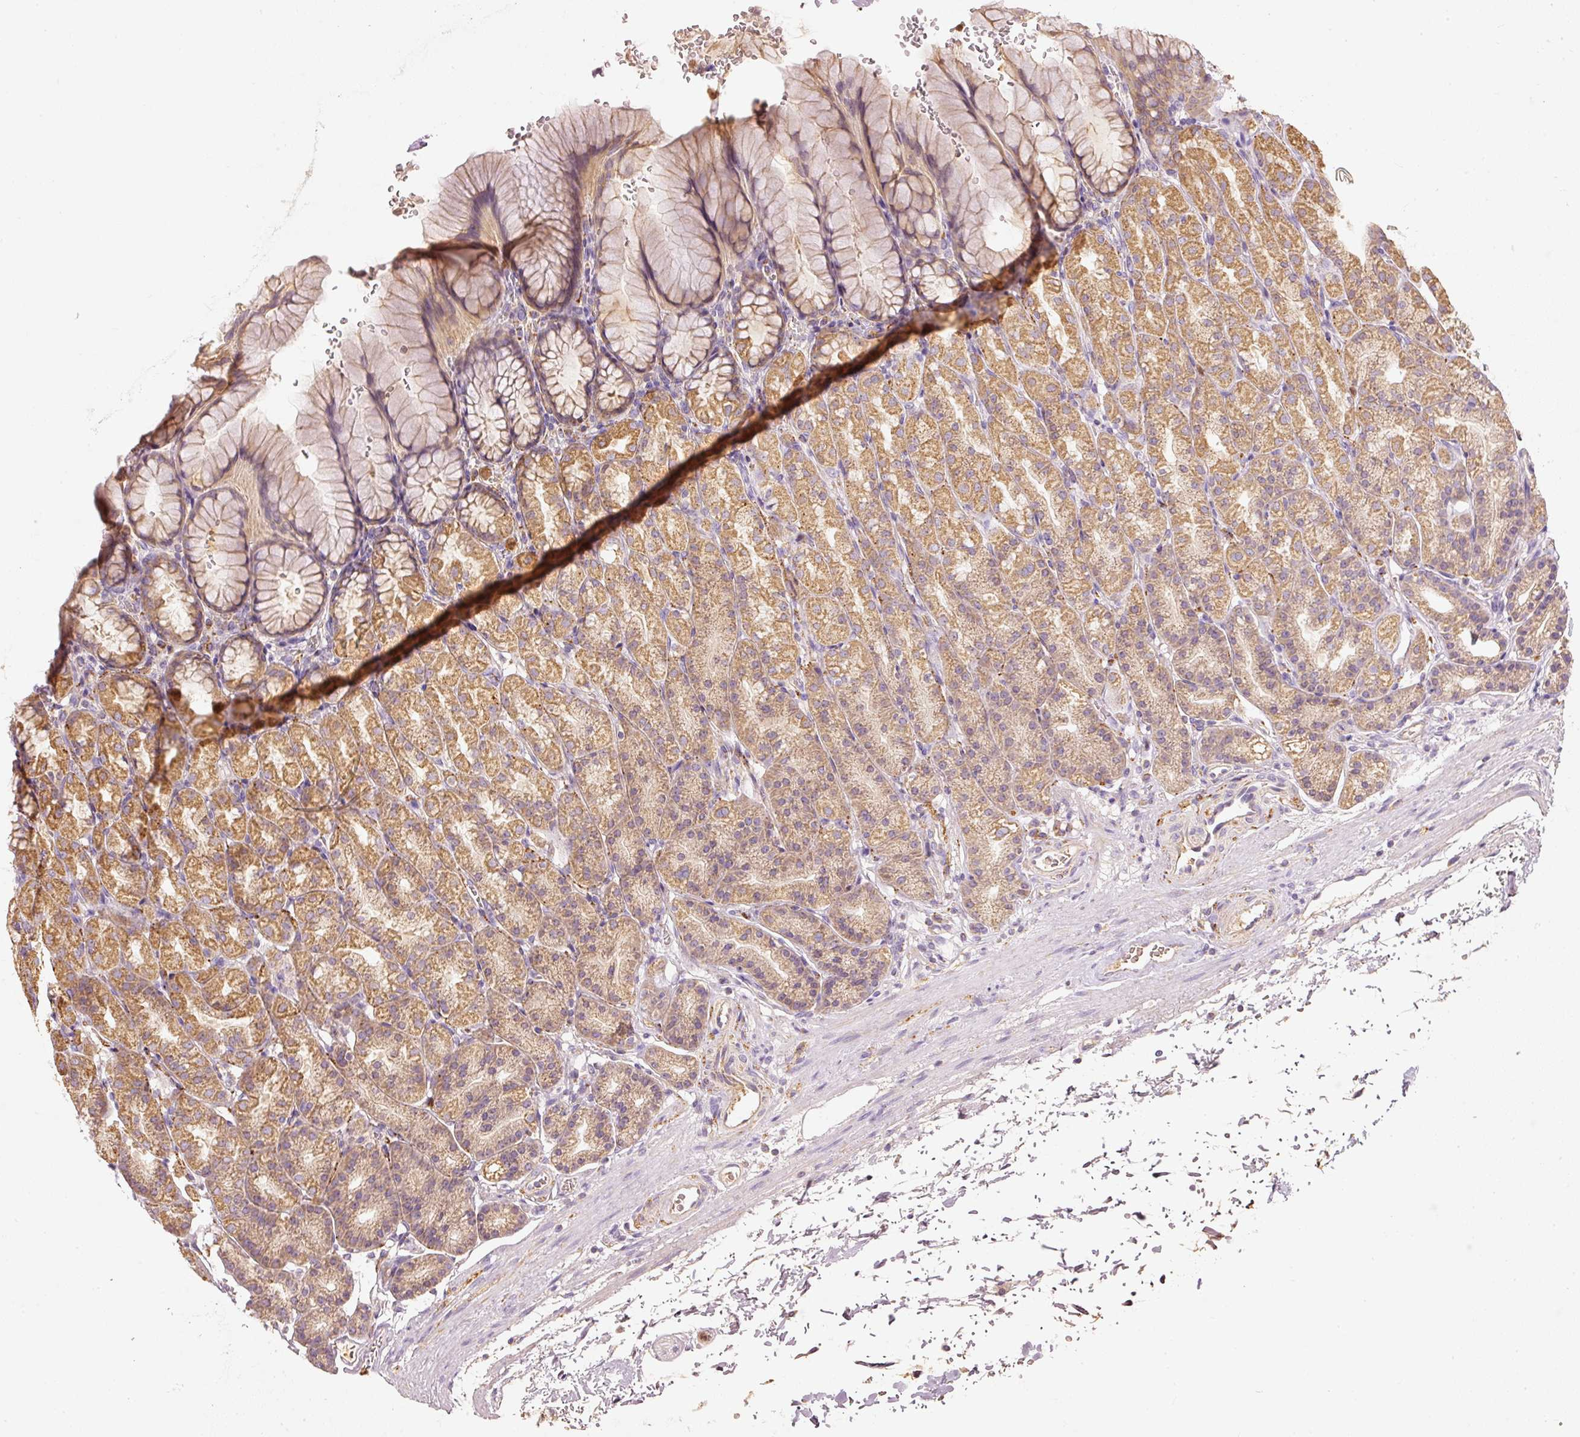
{"staining": {"intensity": "moderate", "quantity": ">75%", "location": "cytoplasmic/membranous"}, "tissue": "stomach", "cell_type": "Glandular cells", "image_type": "normal", "snomed": [{"axis": "morphology", "description": "Normal tissue, NOS"}, {"axis": "topography", "description": "Stomach, upper"}], "caption": "There is medium levels of moderate cytoplasmic/membranous staining in glandular cells of benign stomach, as demonstrated by immunohistochemical staining (brown color).", "gene": "PSENEN", "patient": {"sex": "female", "age": 81}}